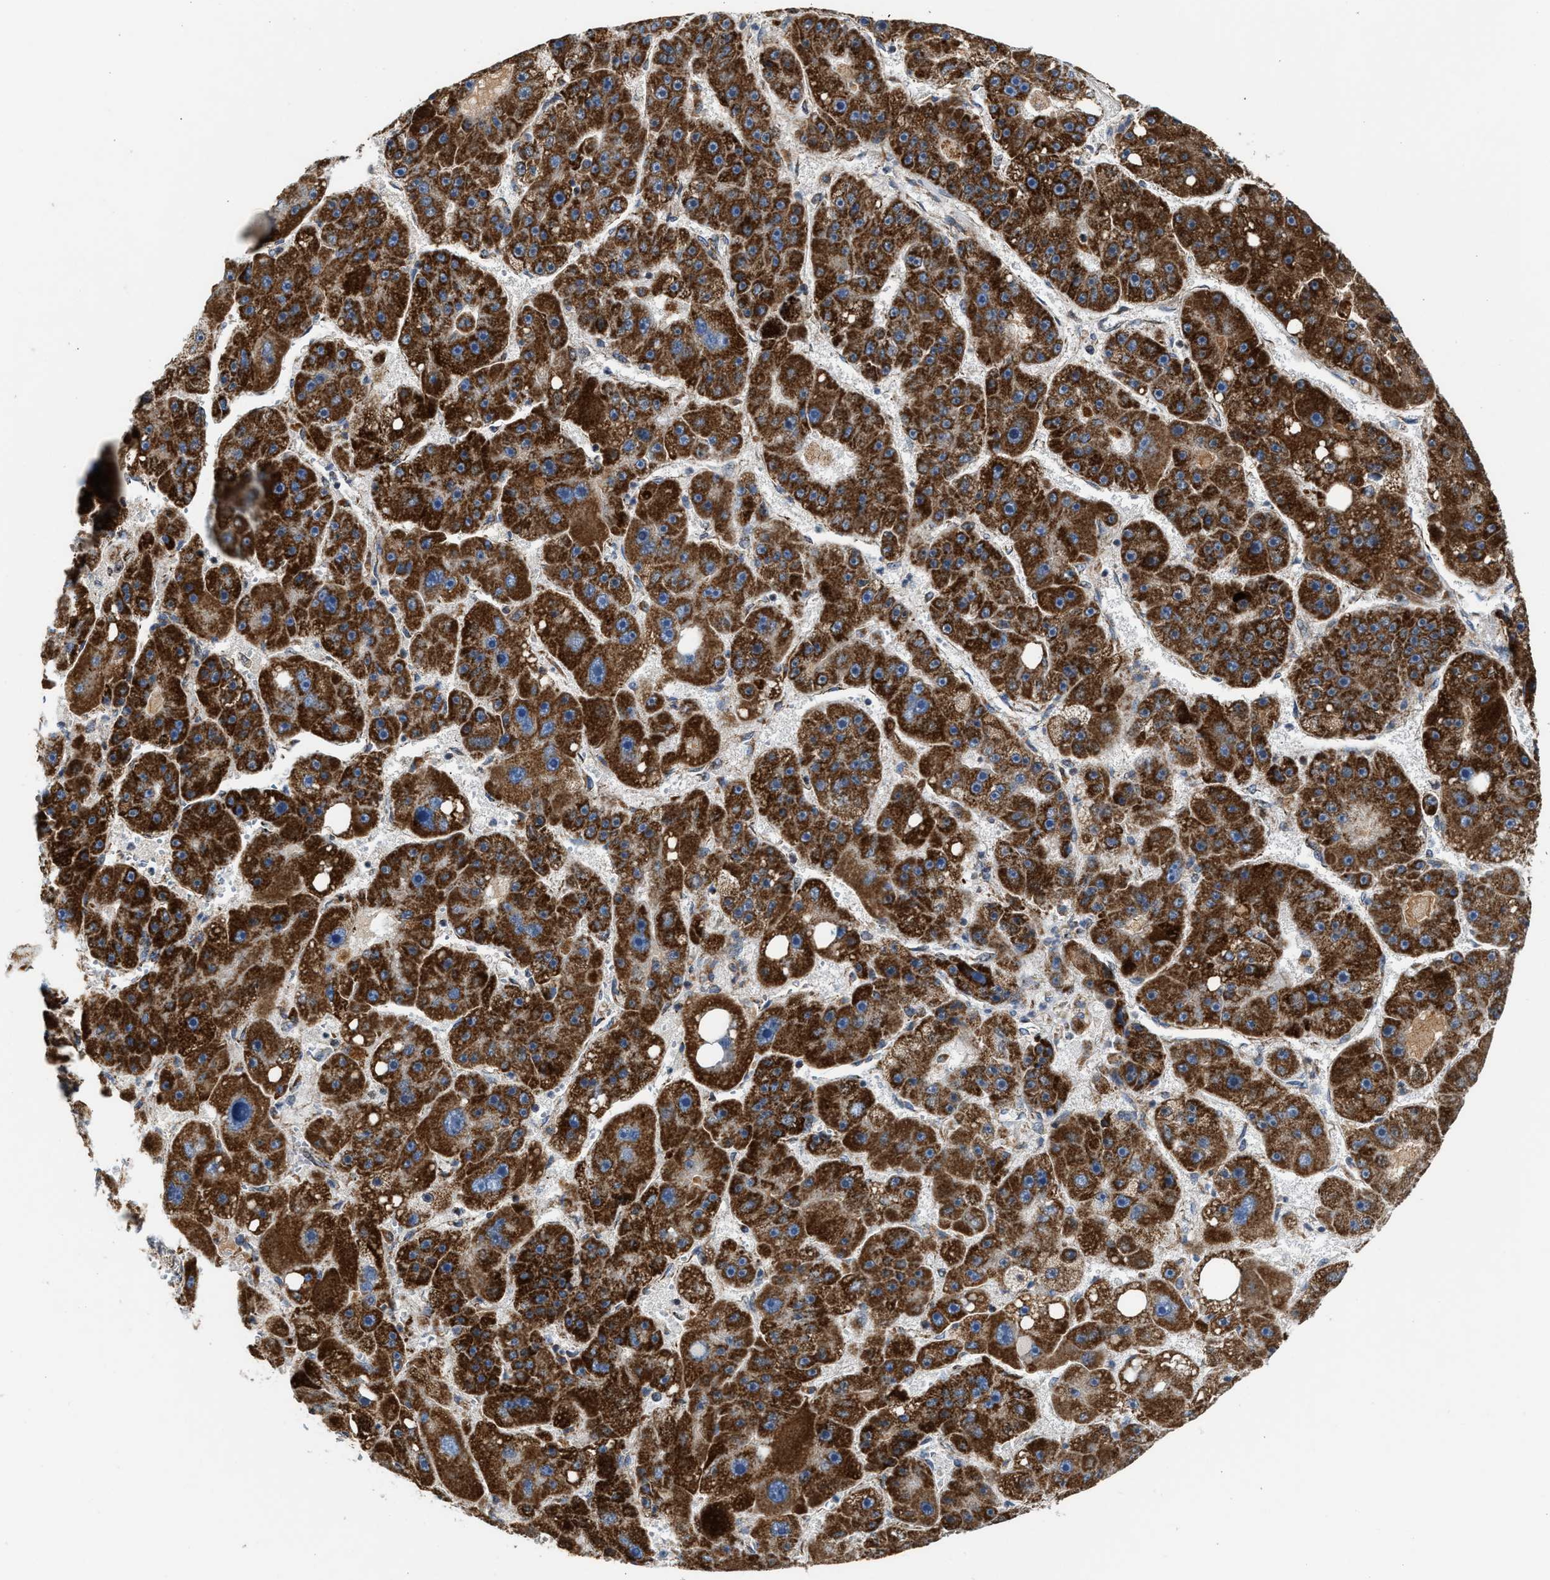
{"staining": {"intensity": "strong", "quantity": ">75%", "location": "cytoplasmic/membranous"}, "tissue": "liver cancer", "cell_type": "Tumor cells", "image_type": "cancer", "snomed": [{"axis": "morphology", "description": "Carcinoma, Hepatocellular, NOS"}, {"axis": "topography", "description": "Liver"}], "caption": "Liver hepatocellular carcinoma stained with IHC exhibits strong cytoplasmic/membranous staining in about >75% of tumor cells. The protein of interest is shown in brown color, while the nuclei are stained blue.", "gene": "PMPCA", "patient": {"sex": "female", "age": 61}}